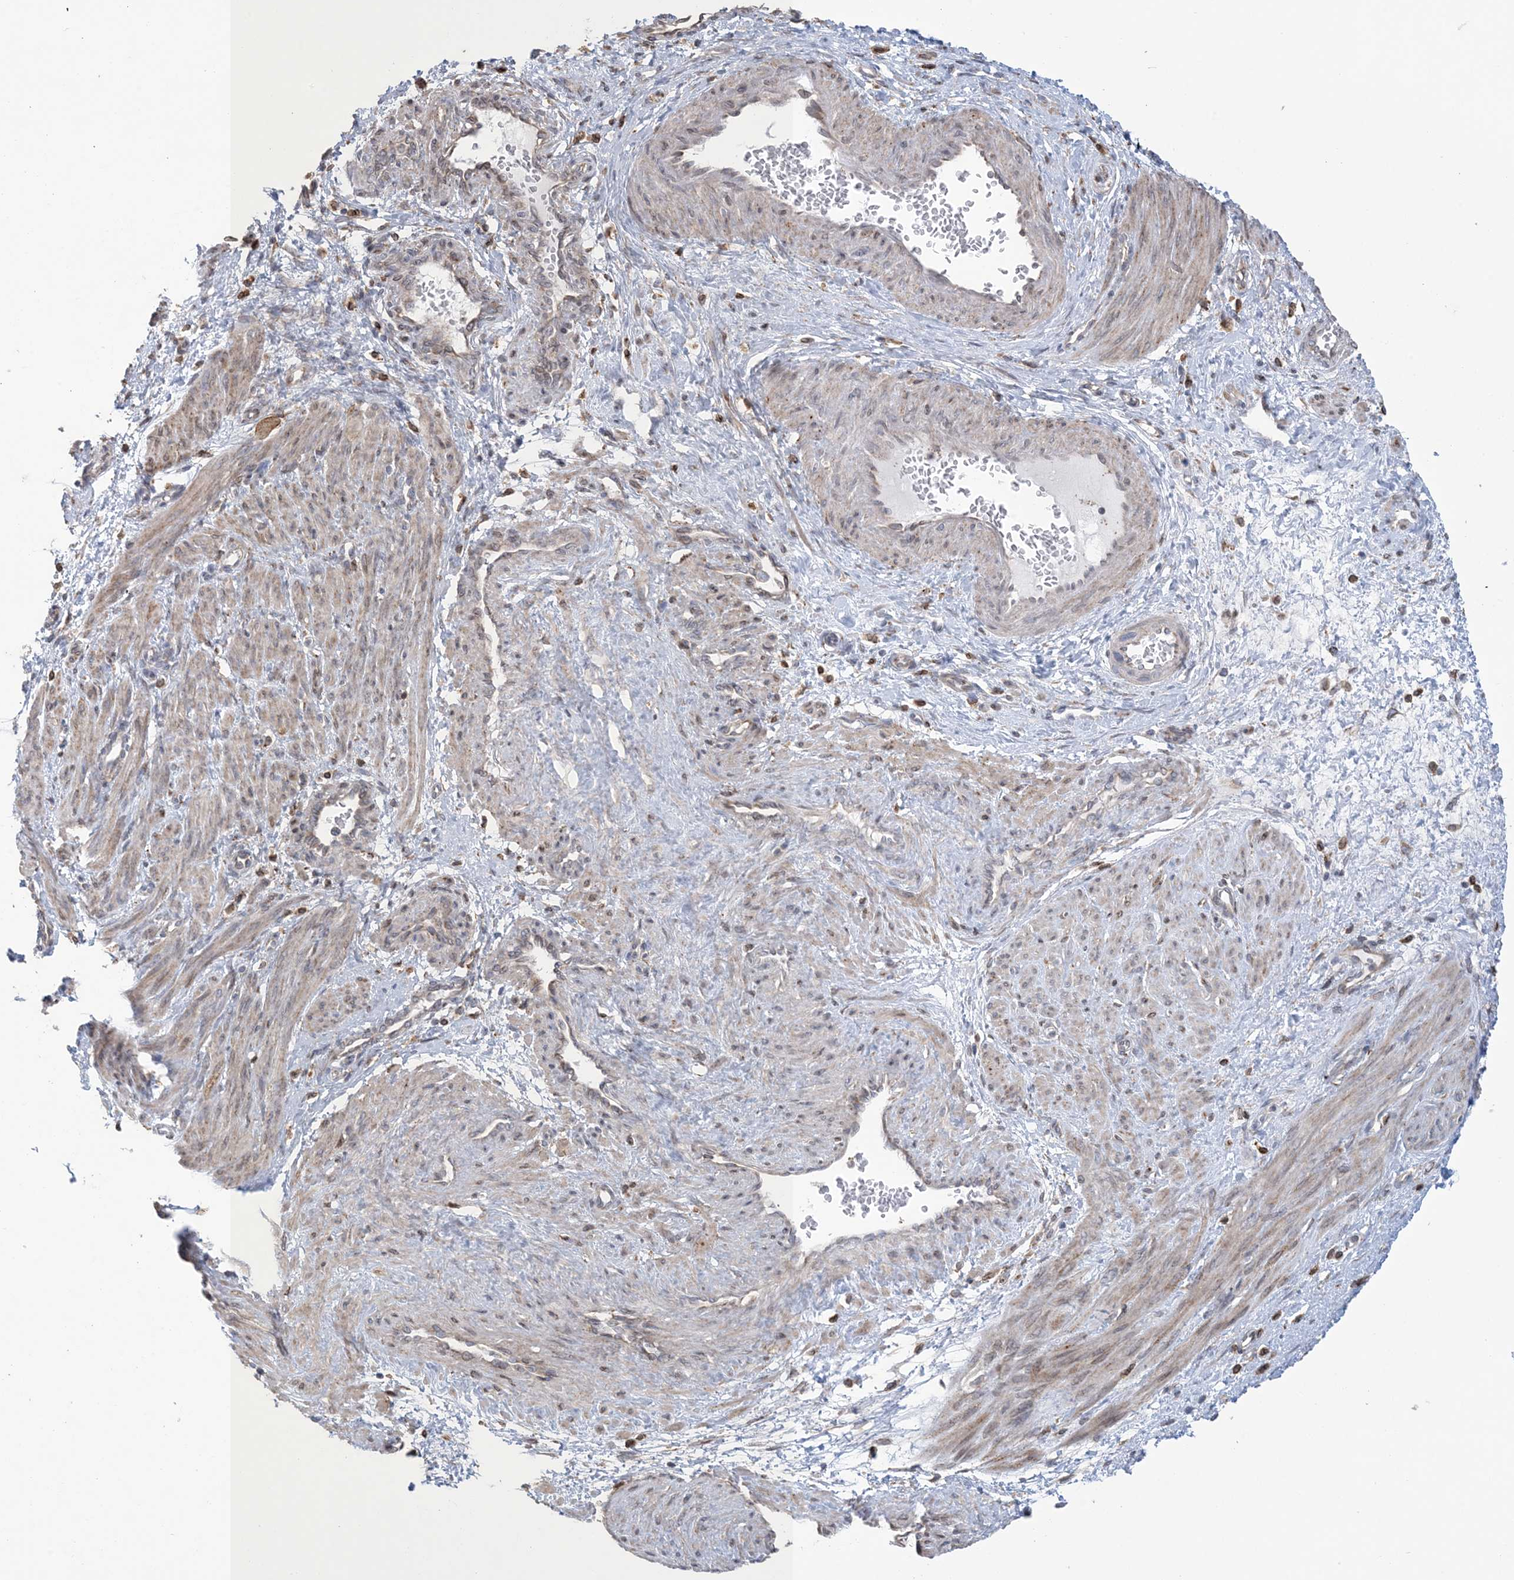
{"staining": {"intensity": "weak", "quantity": ">75%", "location": "cytoplasmic/membranous"}, "tissue": "smooth muscle", "cell_type": "Smooth muscle cells", "image_type": "normal", "snomed": [{"axis": "morphology", "description": "Normal tissue, NOS"}, {"axis": "topography", "description": "Endometrium"}], "caption": "Immunohistochemistry image of benign smooth muscle stained for a protein (brown), which exhibits low levels of weak cytoplasmic/membranous expression in approximately >75% of smooth muscle cells.", "gene": "SHANK1", "patient": {"sex": "female", "age": 33}}